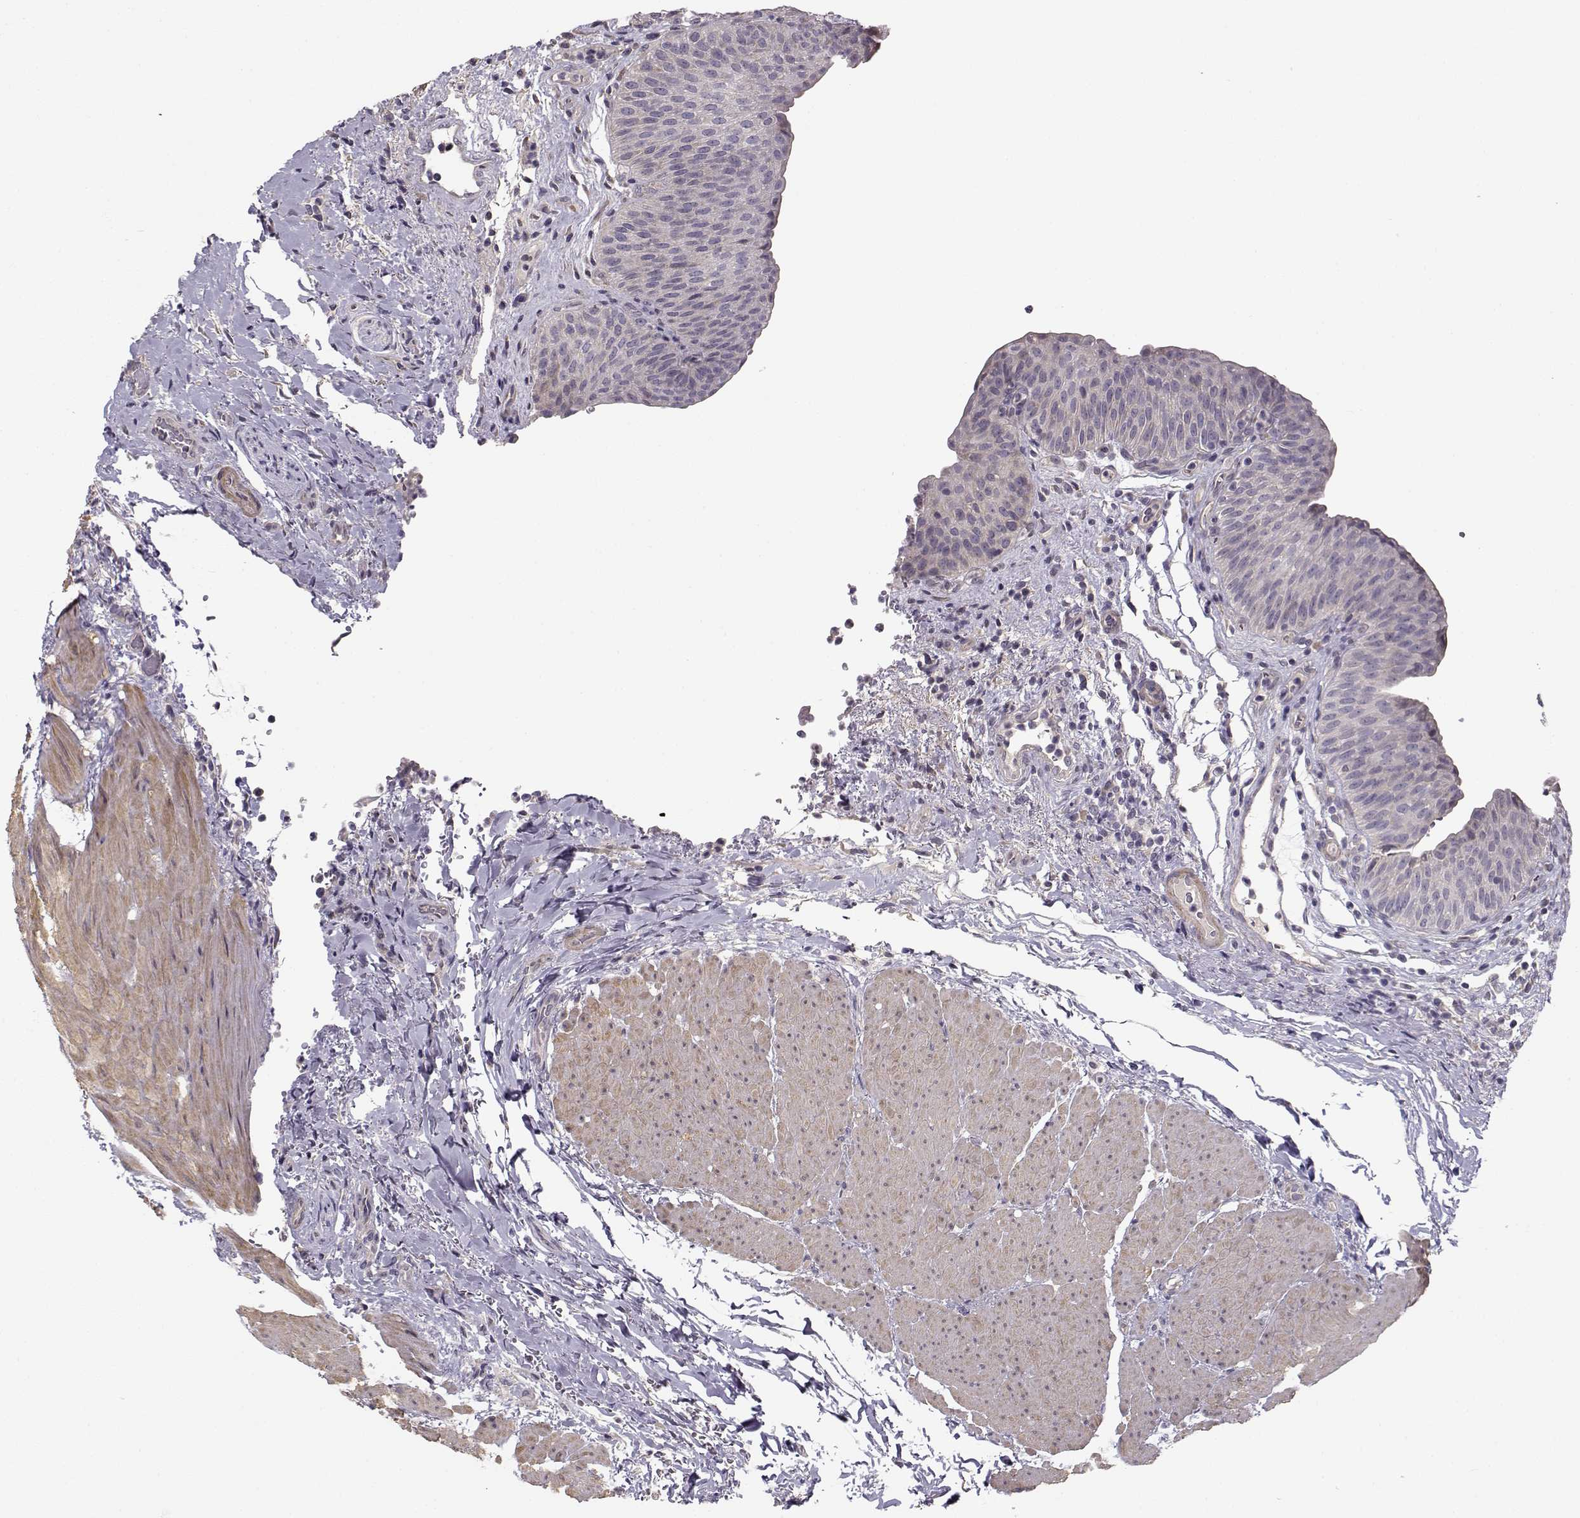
{"staining": {"intensity": "negative", "quantity": "none", "location": "none"}, "tissue": "urinary bladder", "cell_type": "Urothelial cells", "image_type": "normal", "snomed": [{"axis": "morphology", "description": "Normal tissue, NOS"}, {"axis": "topography", "description": "Urinary bladder"}], "caption": "This is a histopathology image of immunohistochemistry staining of unremarkable urinary bladder, which shows no staining in urothelial cells.", "gene": "ENTPD8", "patient": {"sex": "male", "age": 66}}